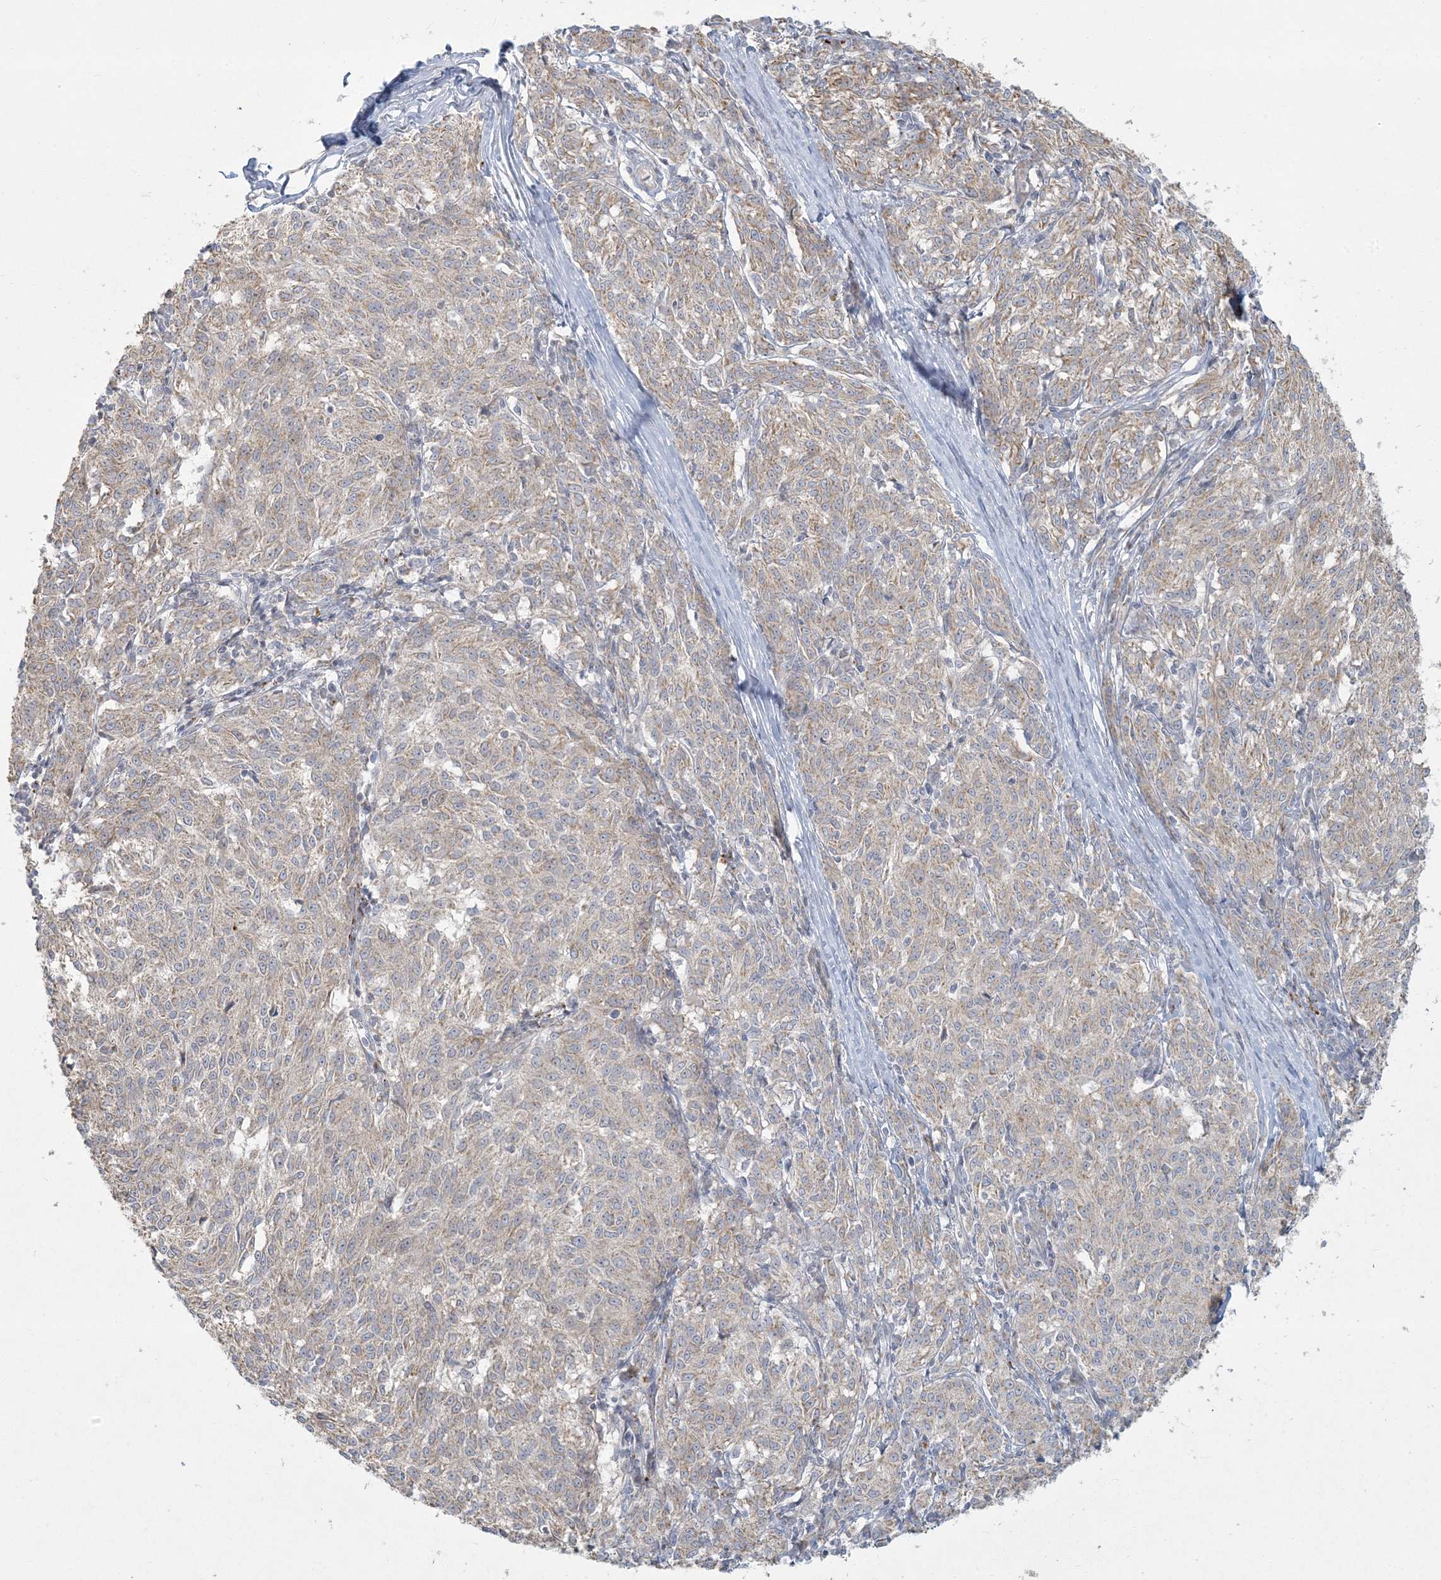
{"staining": {"intensity": "weak", "quantity": "<25%", "location": "cytoplasmic/membranous"}, "tissue": "melanoma", "cell_type": "Tumor cells", "image_type": "cancer", "snomed": [{"axis": "morphology", "description": "Malignant melanoma, NOS"}, {"axis": "topography", "description": "Skin"}], "caption": "High power microscopy image of an IHC photomicrograph of malignant melanoma, revealing no significant positivity in tumor cells.", "gene": "MCAT", "patient": {"sex": "female", "age": 72}}